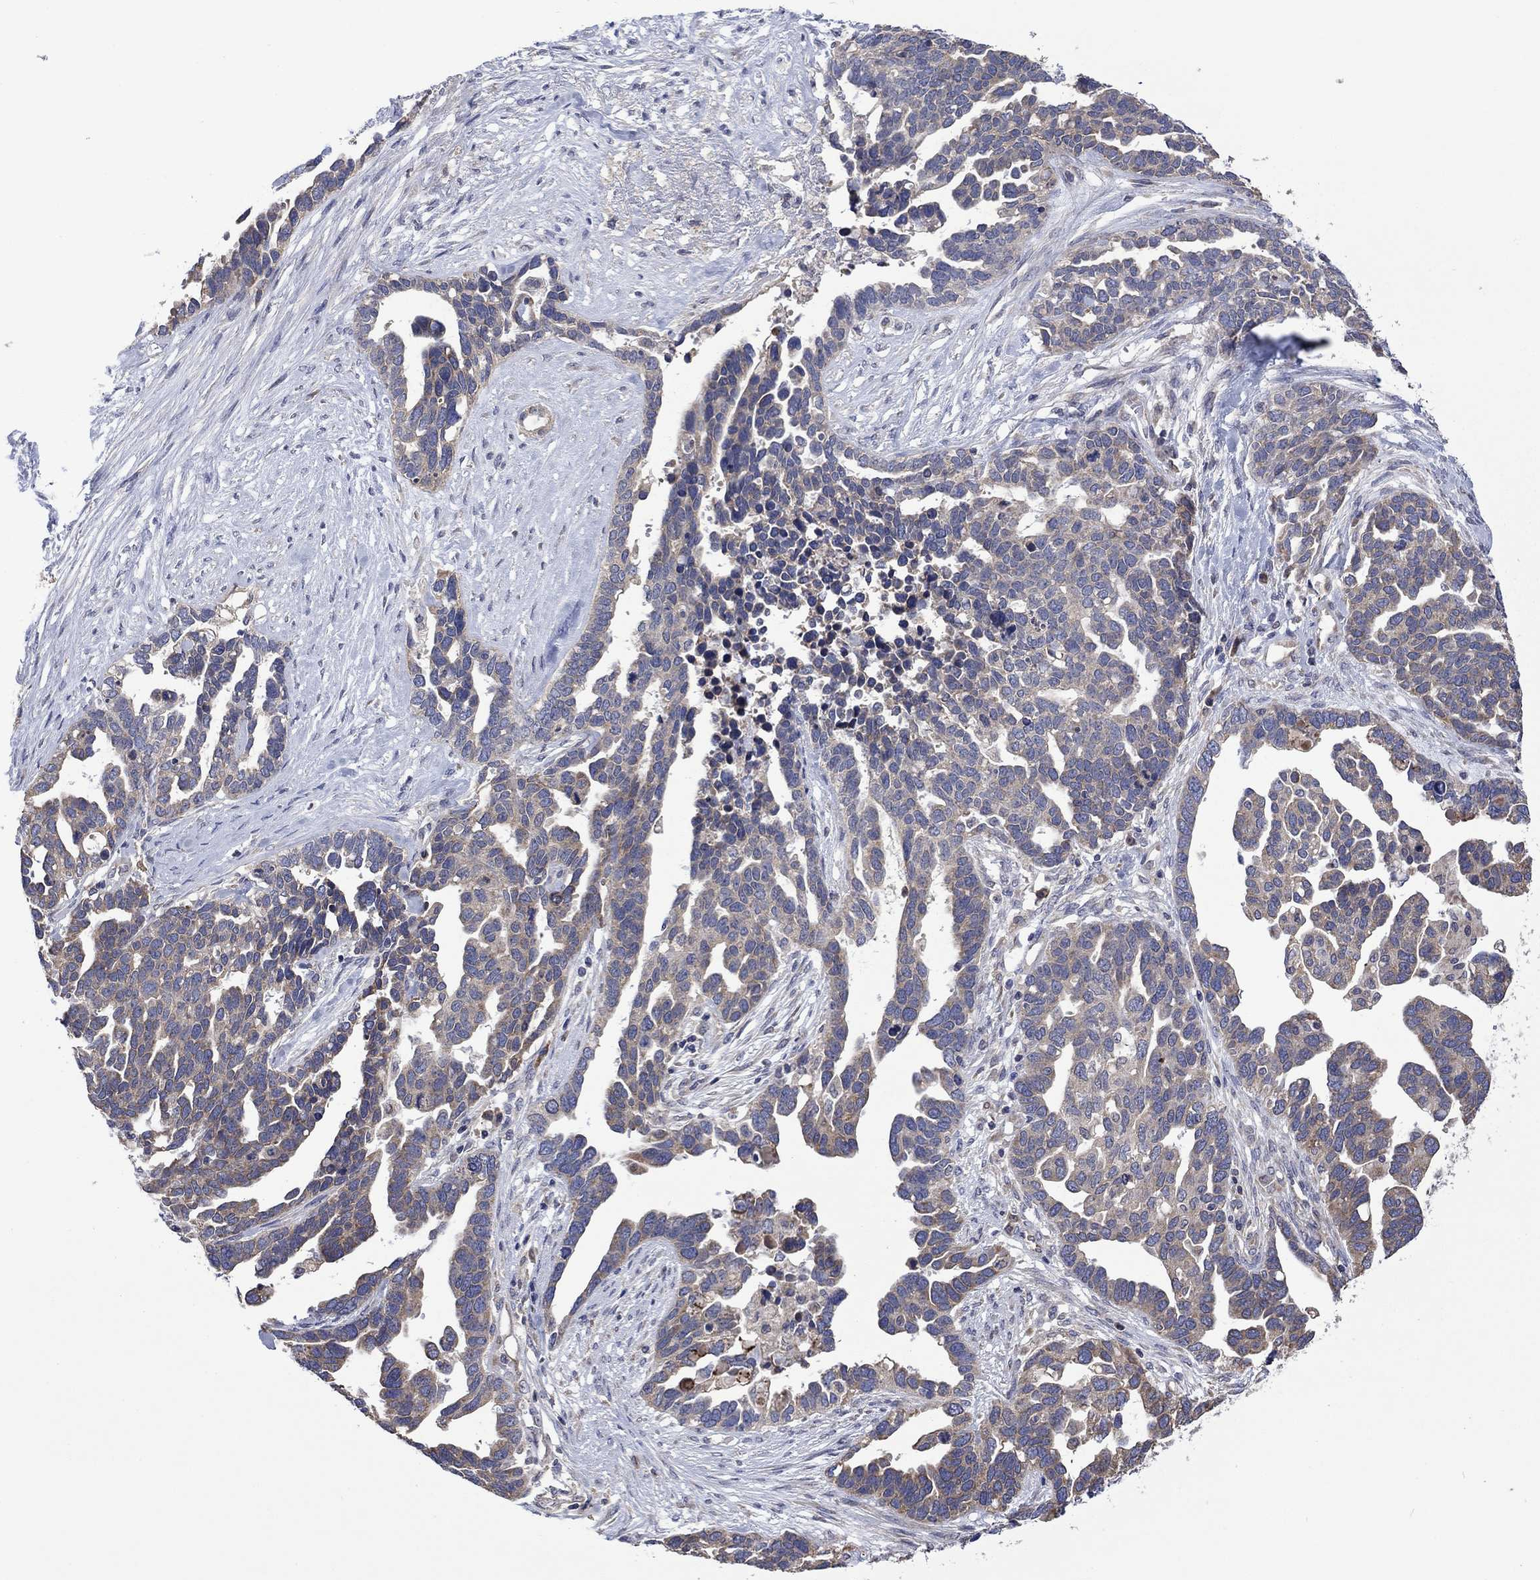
{"staining": {"intensity": "weak", "quantity": "25%-75%", "location": "cytoplasmic/membranous"}, "tissue": "ovarian cancer", "cell_type": "Tumor cells", "image_type": "cancer", "snomed": [{"axis": "morphology", "description": "Cystadenocarcinoma, serous, NOS"}, {"axis": "topography", "description": "Ovary"}], "caption": "Weak cytoplasmic/membranous staining for a protein is identified in about 25%-75% of tumor cells of ovarian cancer (serous cystadenocarcinoma) using IHC.", "gene": "FURIN", "patient": {"sex": "female", "age": 54}}